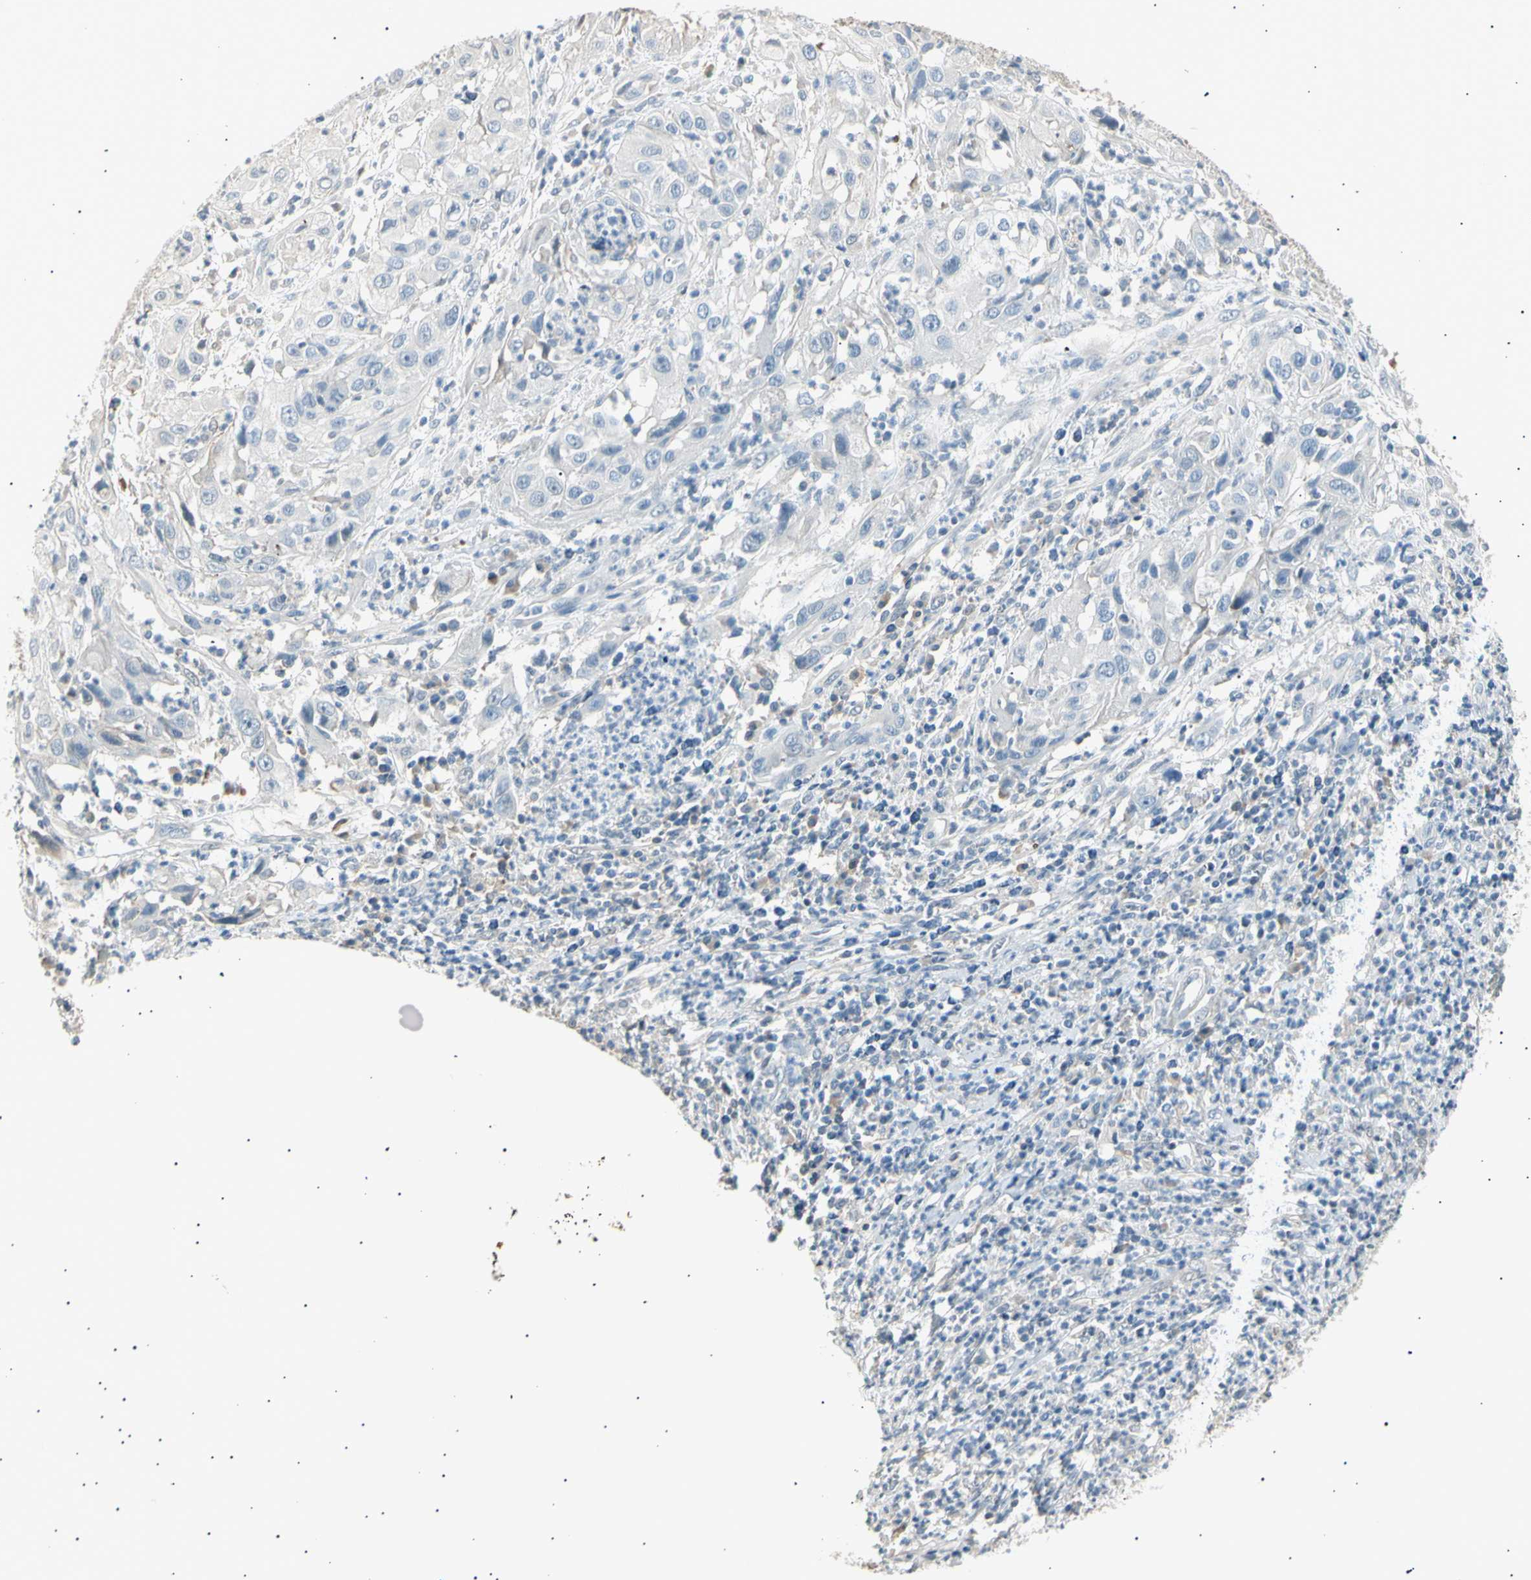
{"staining": {"intensity": "negative", "quantity": "none", "location": "none"}, "tissue": "cervical cancer", "cell_type": "Tumor cells", "image_type": "cancer", "snomed": [{"axis": "morphology", "description": "Squamous cell carcinoma, NOS"}, {"axis": "topography", "description": "Cervix"}], "caption": "DAB (3,3'-diaminobenzidine) immunohistochemical staining of squamous cell carcinoma (cervical) demonstrates no significant positivity in tumor cells.", "gene": "LHPP", "patient": {"sex": "female", "age": 32}}